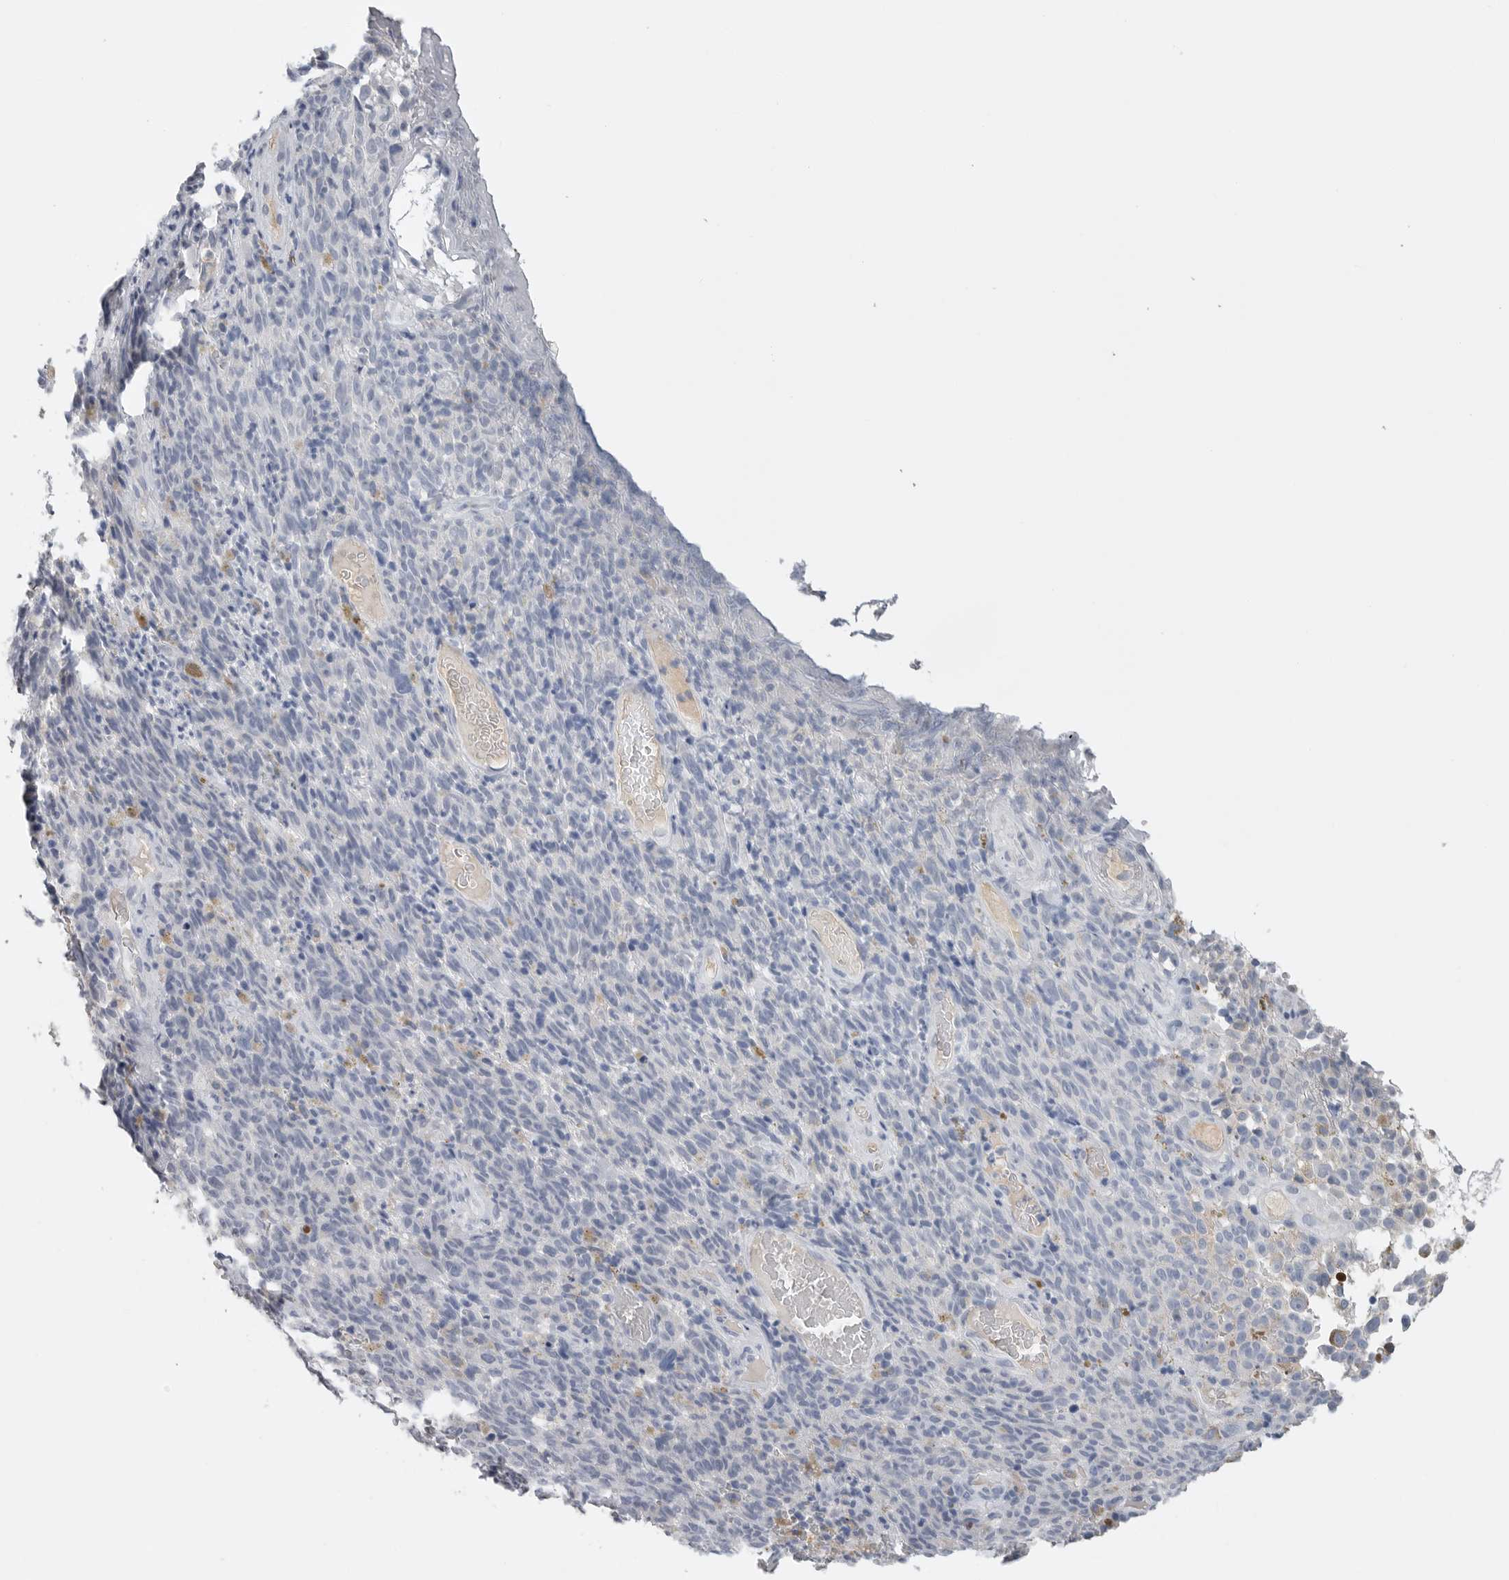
{"staining": {"intensity": "negative", "quantity": "none", "location": "none"}, "tissue": "melanoma", "cell_type": "Tumor cells", "image_type": "cancer", "snomed": [{"axis": "morphology", "description": "Malignant melanoma, NOS"}, {"axis": "topography", "description": "Skin"}], "caption": "Tumor cells are negative for protein expression in human melanoma.", "gene": "FABP6", "patient": {"sex": "female", "age": 82}}